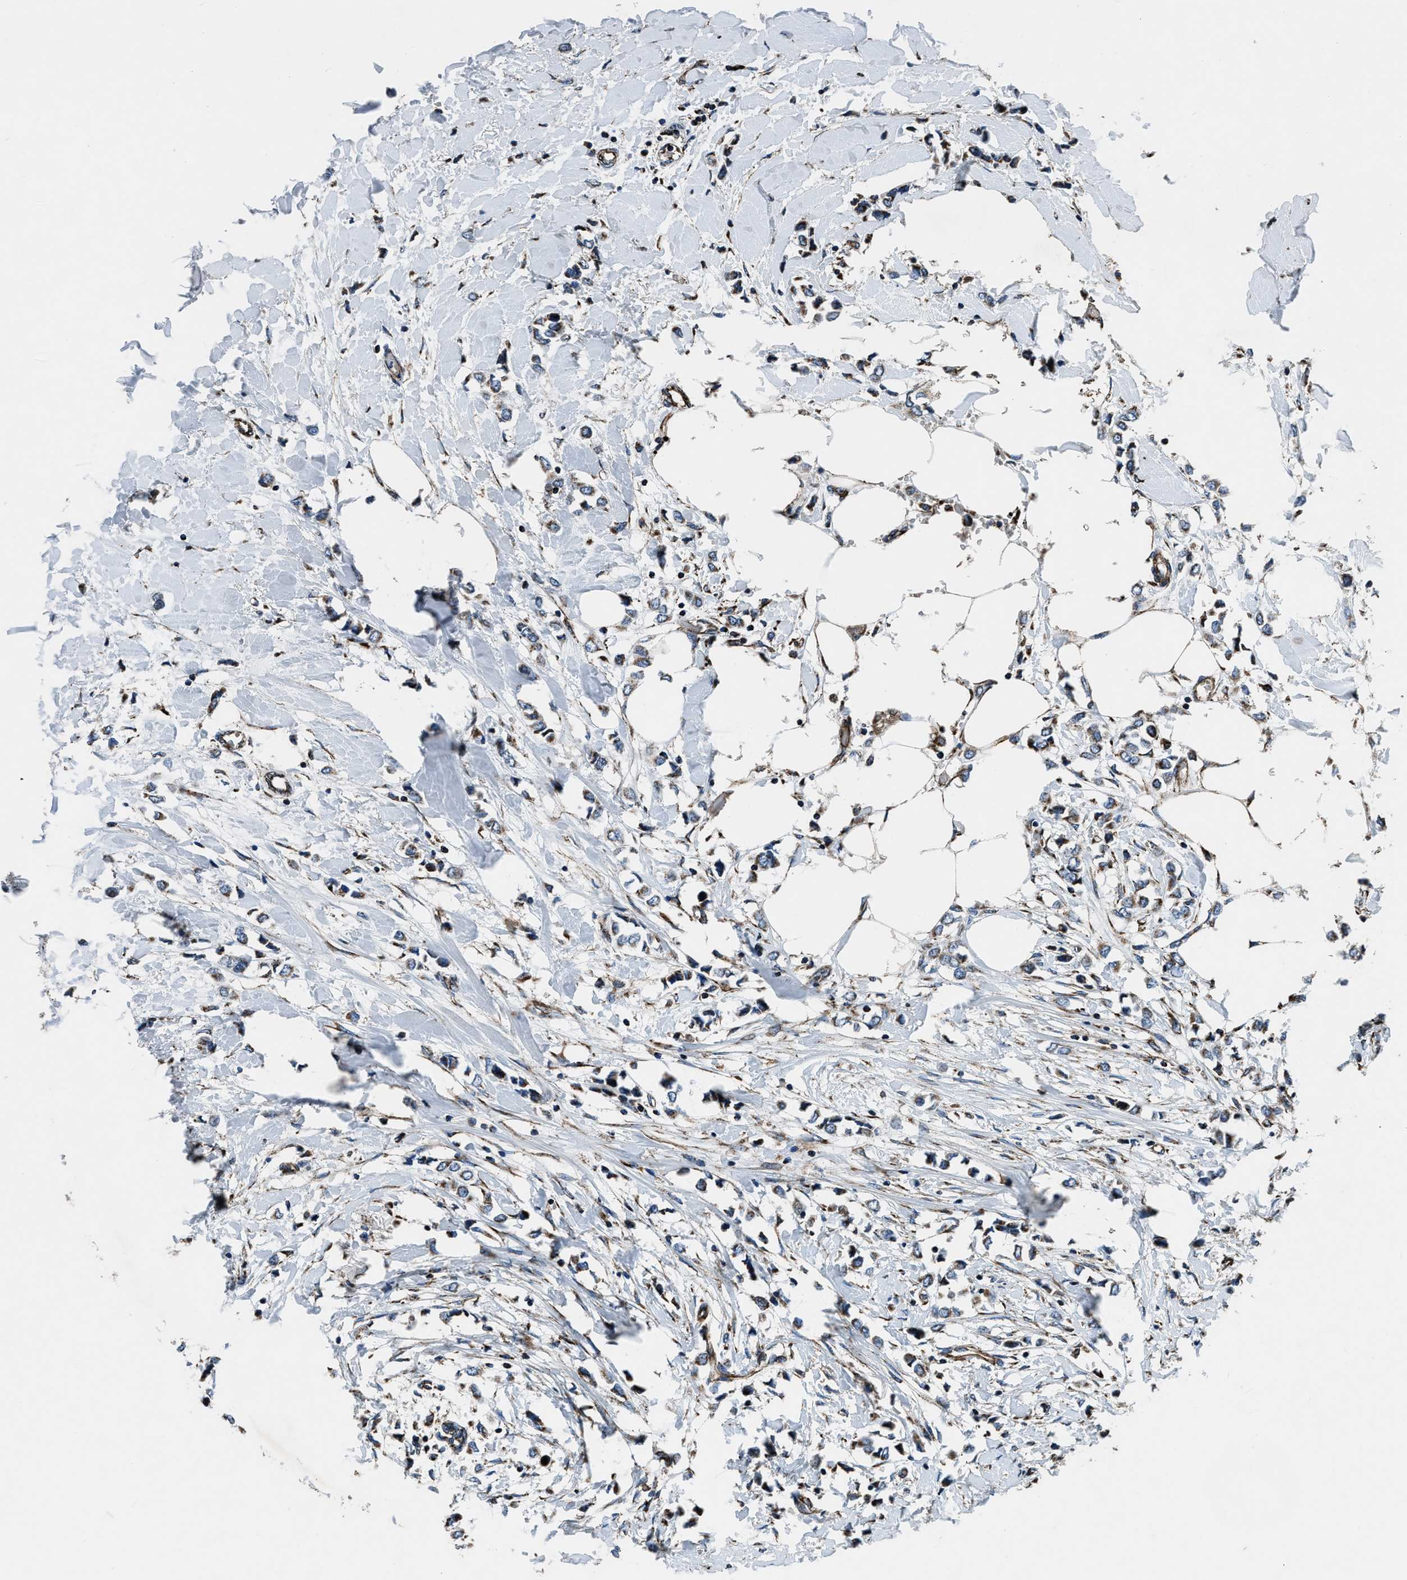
{"staining": {"intensity": "weak", "quantity": "25%-75%", "location": "cytoplasmic/membranous"}, "tissue": "breast cancer", "cell_type": "Tumor cells", "image_type": "cancer", "snomed": [{"axis": "morphology", "description": "Lobular carcinoma"}, {"axis": "topography", "description": "Breast"}], "caption": "A photomicrograph of breast cancer stained for a protein shows weak cytoplasmic/membranous brown staining in tumor cells.", "gene": "OGDH", "patient": {"sex": "female", "age": 51}}